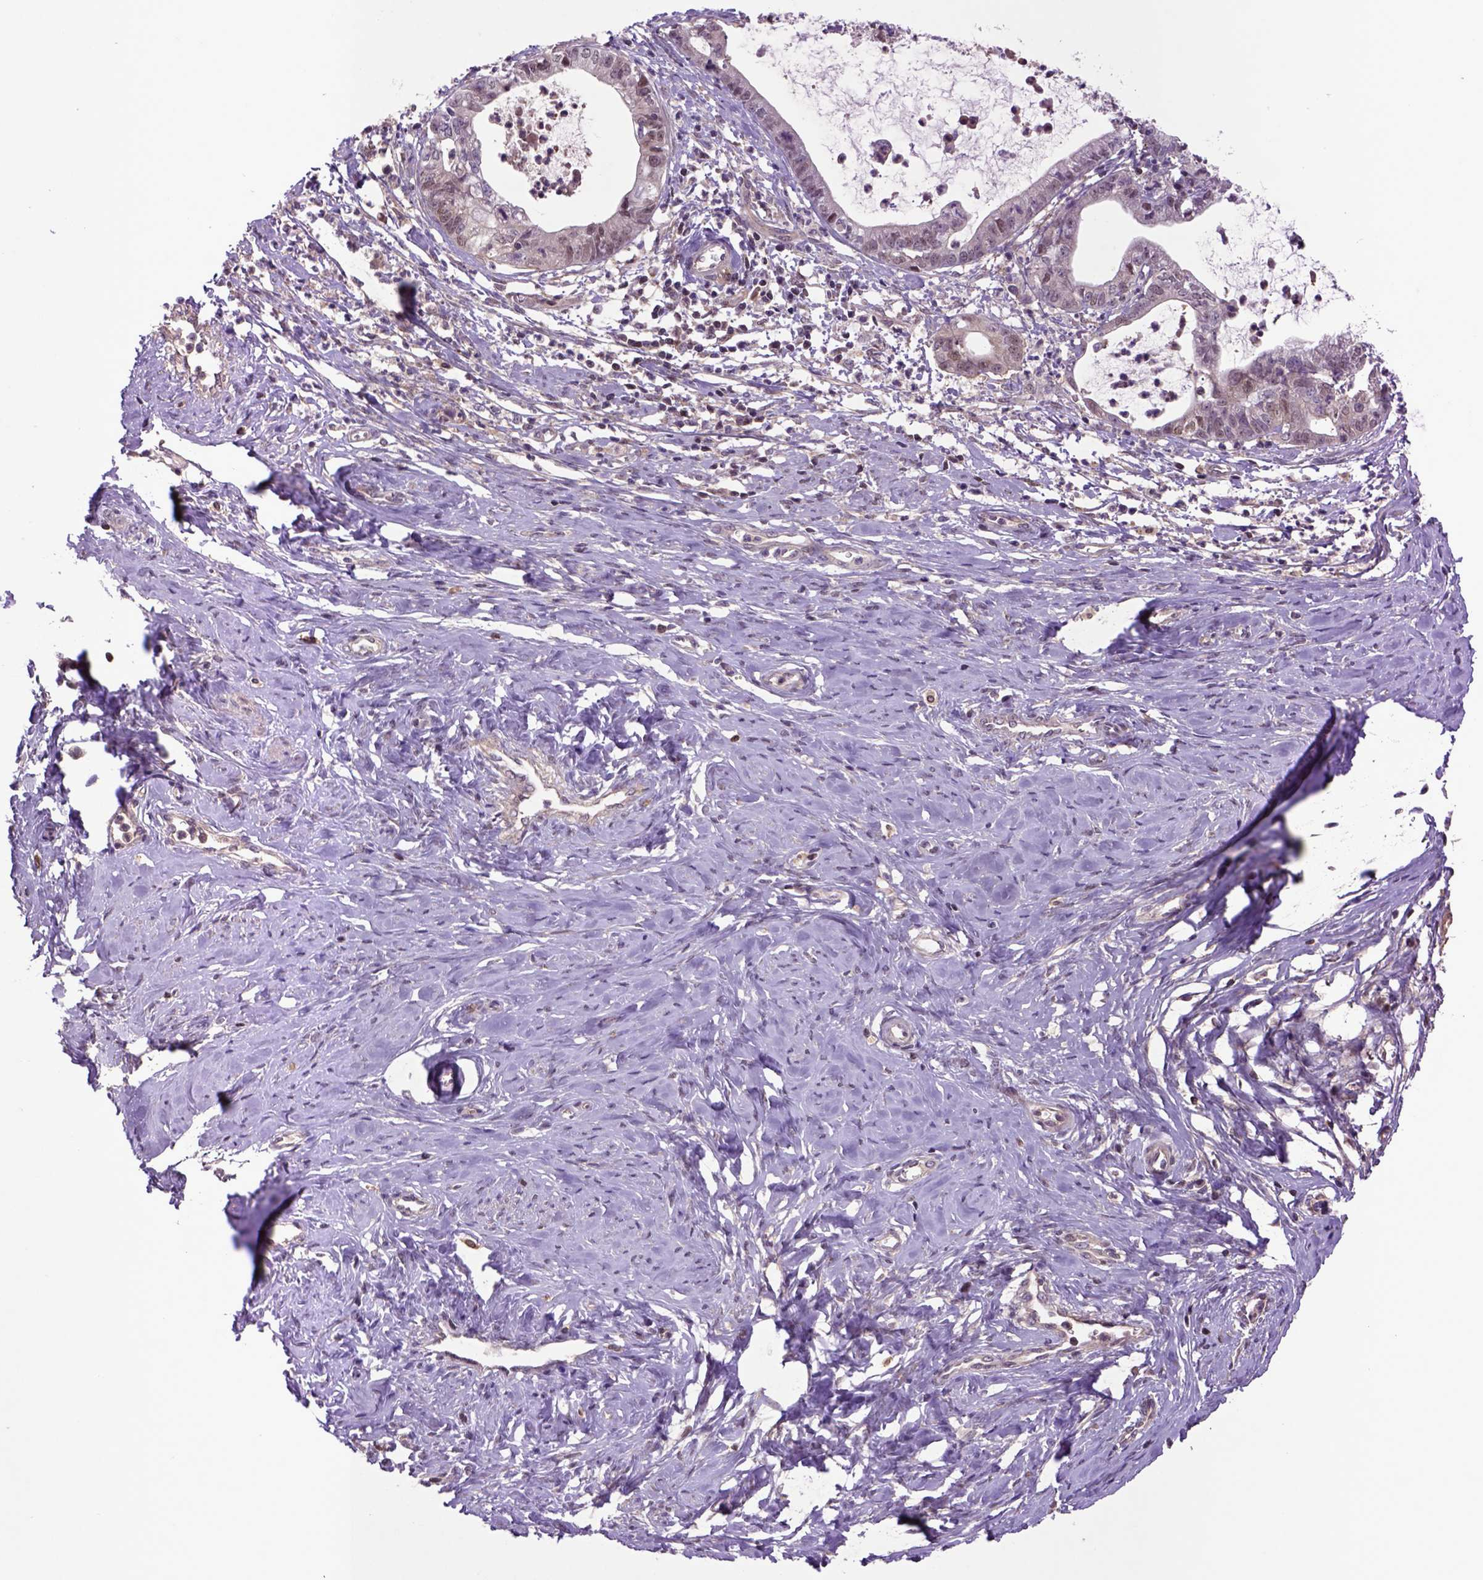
{"staining": {"intensity": "moderate", "quantity": "<25%", "location": "cytoplasmic/membranous,nuclear"}, "tissue": "cervical cancer", "cell_type": "Tumor cells", "image_type": "cancer", "snomed": [{"axis": "morphology", "description": "Normal tissue, NOS"}, {"axis": "morphology", "description": "Adenocarcinoma, NOS"}, {"axis": "topography", "description": "Cervix"}], "caption": "Adenocarcinoma (cervical) stained for a protein (brown) demonstrates moderate cytoplasmic/membranous and nuclear positive expression in about <25% of tumor cells.", "gene": "HSPBP1", "patient": {"sex": "female", "age": 38}}